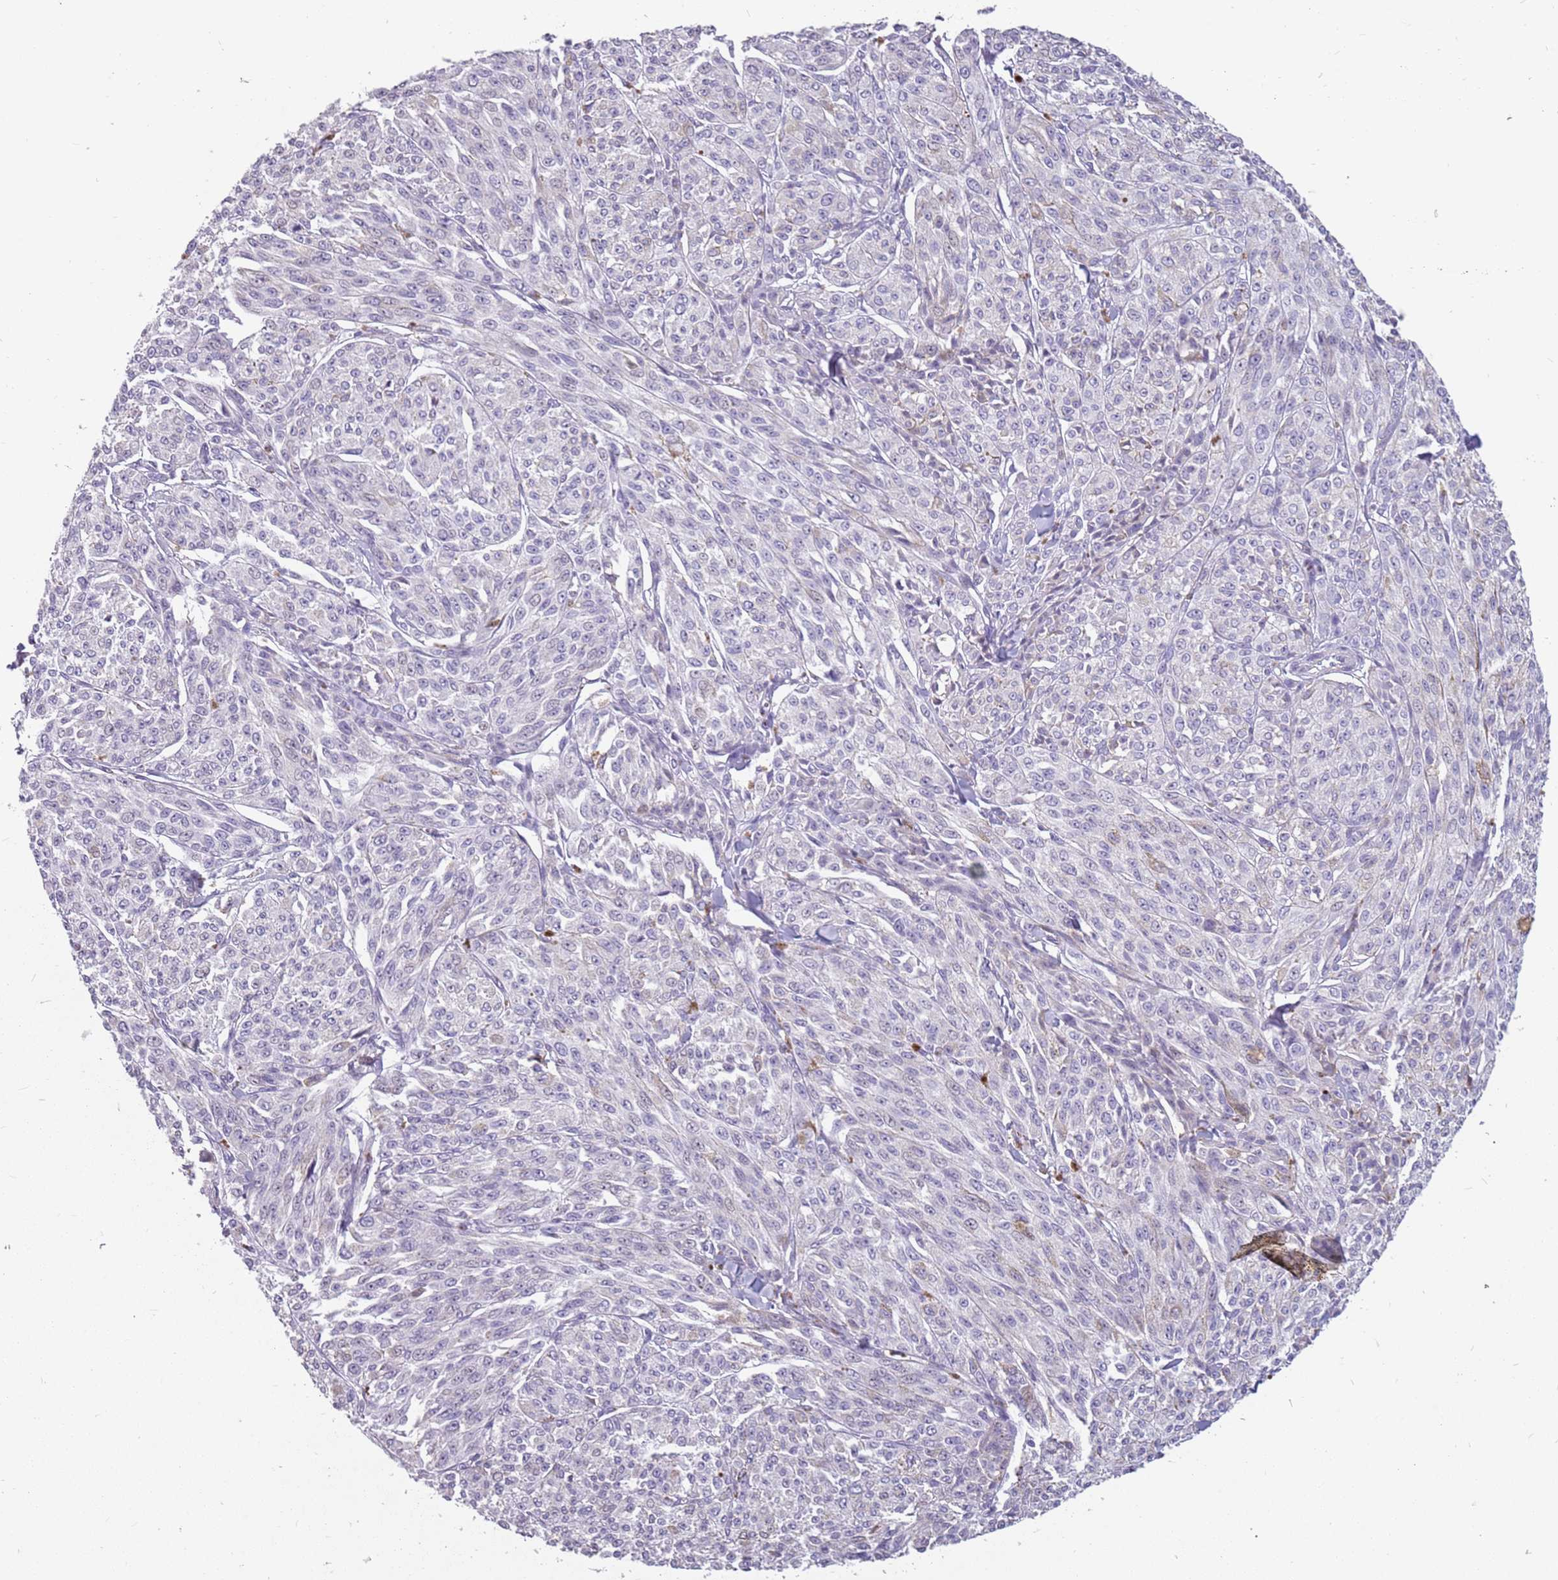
{"staining": {"intensity": "negative", "quantity": "none", "location": "none"}, "tissue": "melanoma", "cell_type": "Tumor cells", "image_type": "cancer", "snomed": [{"axis": "morphology", "description": "Malignant melanoma, NOS"}, {"axis": "topography", "description": "Skin"}], "caption": "This is an immunohistochemistry micrograph of human melanoma. There is no expression in tumor cells.", "gene": "NEK6", "patient": {"sex": "female", "age": 52}}